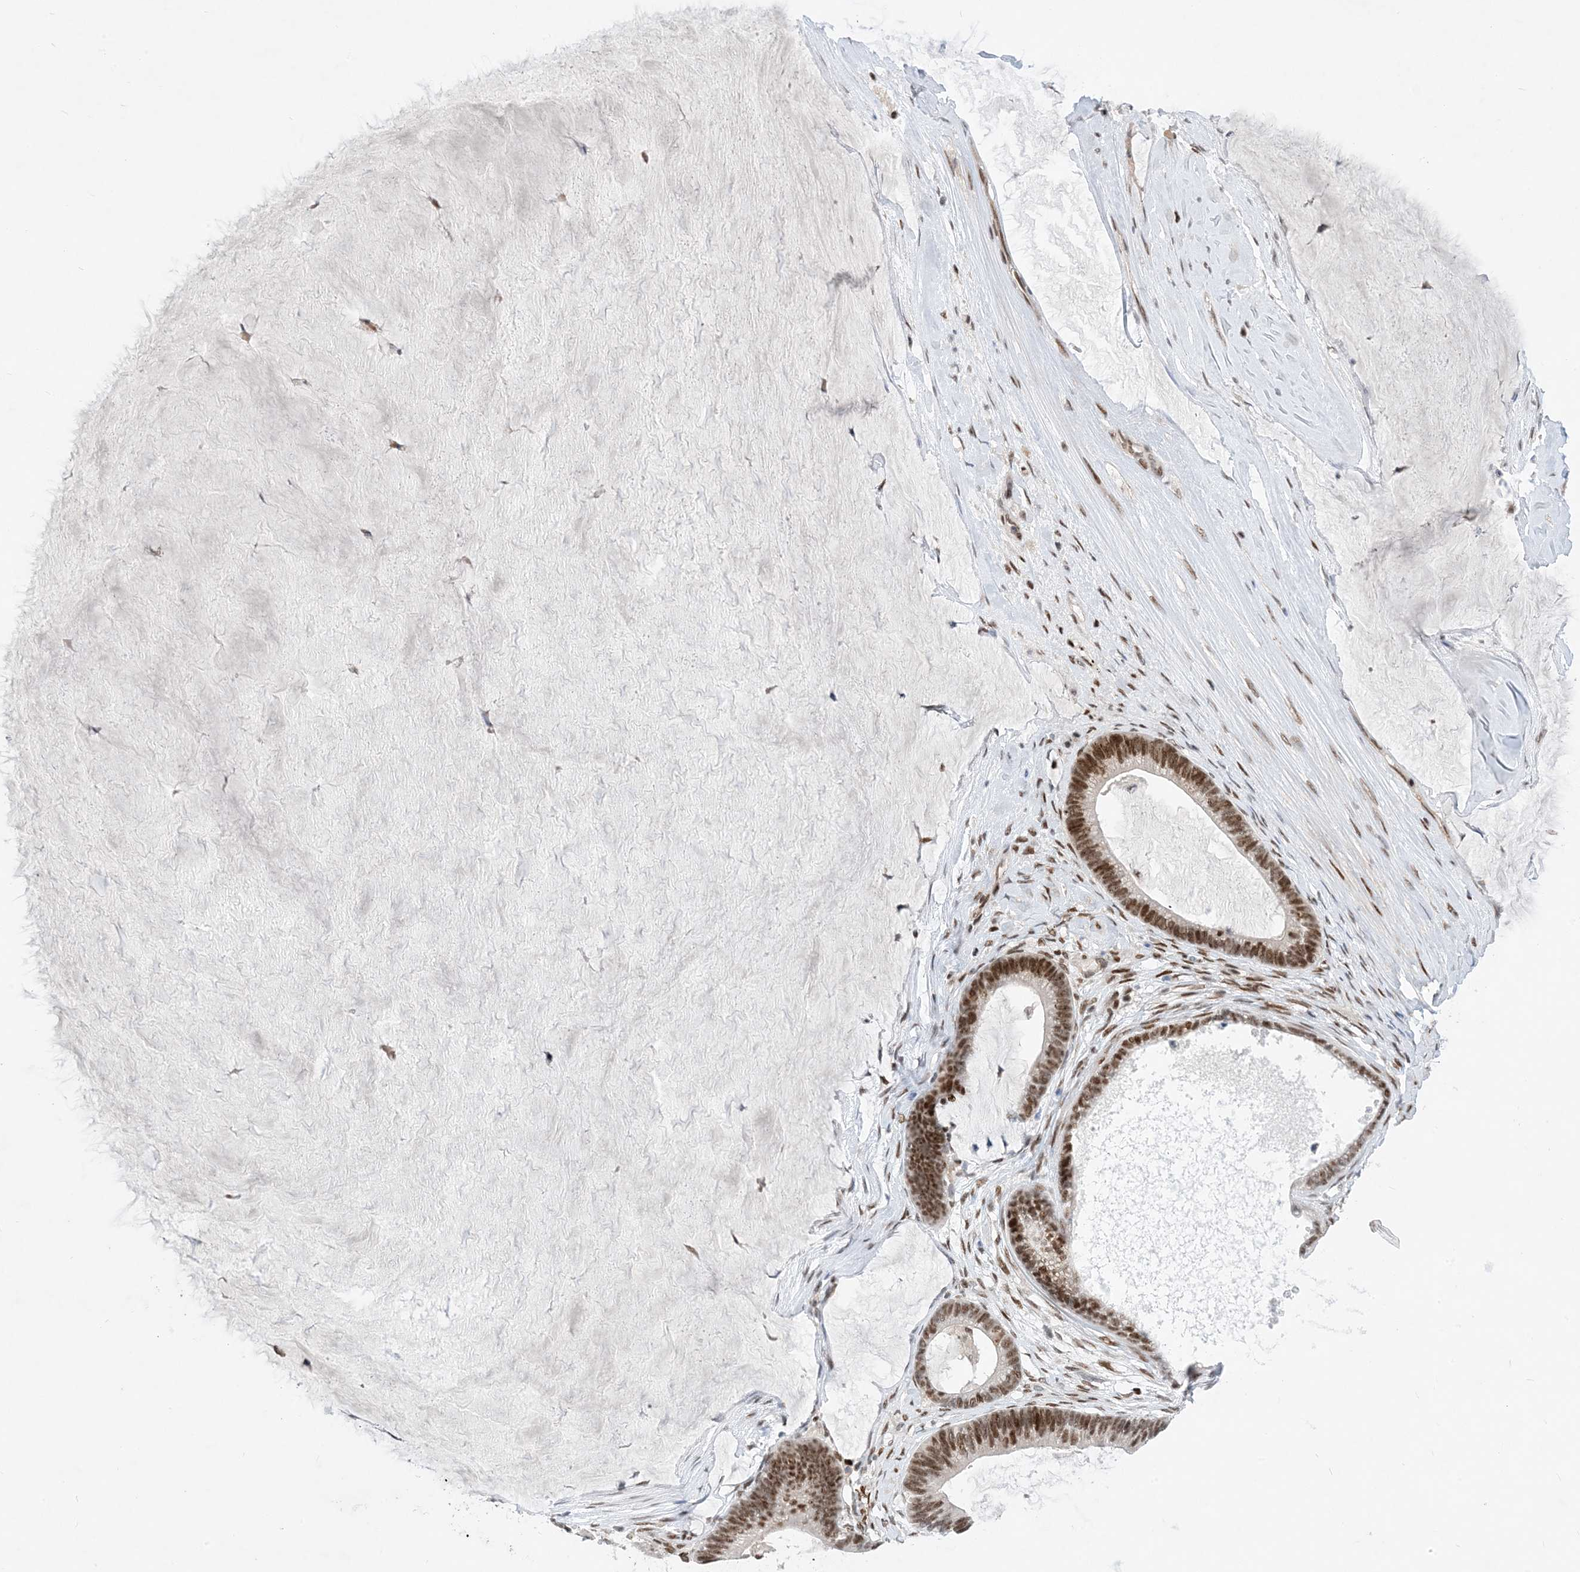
{"staining": {"intensity": "moderate", "quantity": ">75%", "location": "nuclear"}, "tissue": "ovarian cancer", "cell_type": "Tumor cells", "image_type": "cancer", "snomed": [{"axis": "morphology", "description": "Cystadenocarcinoma, mucinous, NOS"}, {"axis": "topography", "description": "Ovary"}], "caption": "Ovarian cancer (mucinous cystadenocarcinoma) was stained to show a protein in brown. There is medium levels of moderate nuclear staining in approximately >75% of tumor cells.", "gene": "TSPYL1", "patient": {"sex": "female", "age": 61}}